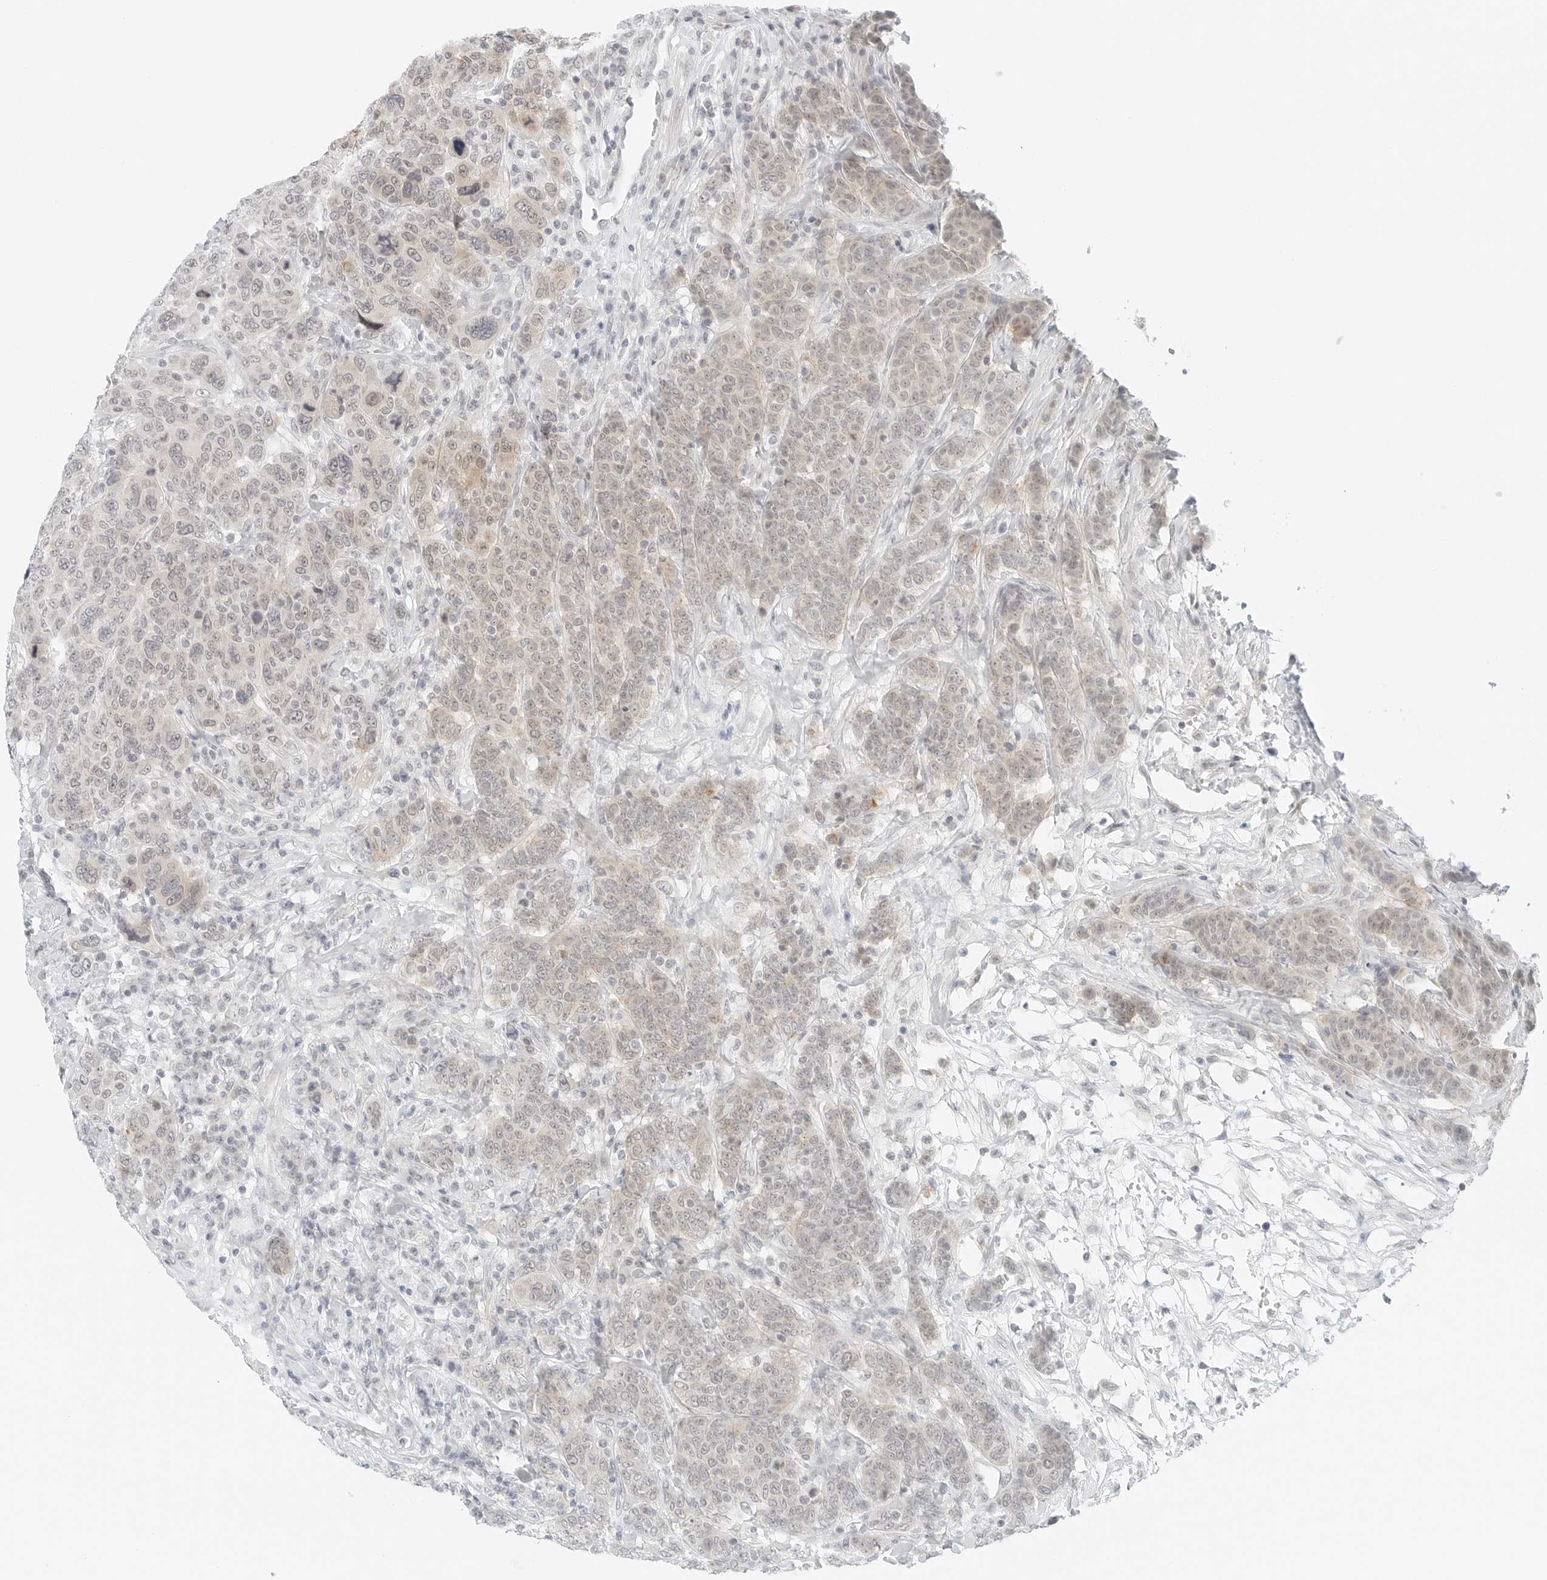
{"staining": {"intensity": "weak", "quantity": "25%-75%", "location": "nuclear"}, "tissue": "breast cancer", "cell_type": "Tumor cells", "image_type": "cancer", "snomed": [{"axis": "morphology", "description": "Duct carcinoma"}, {"axis": "topography", "description": "Breast"}], "caption": "This micrograph reveals breast cancer (invasive ductal carcinoma) stained with IHC to label a protein in brown. The nuclear of tumor cells show weak positivity for the protein. Nuclei are counter-stained blue.", "gene": "CCSAP", "patient": {"sex": "female", "age": 37}}